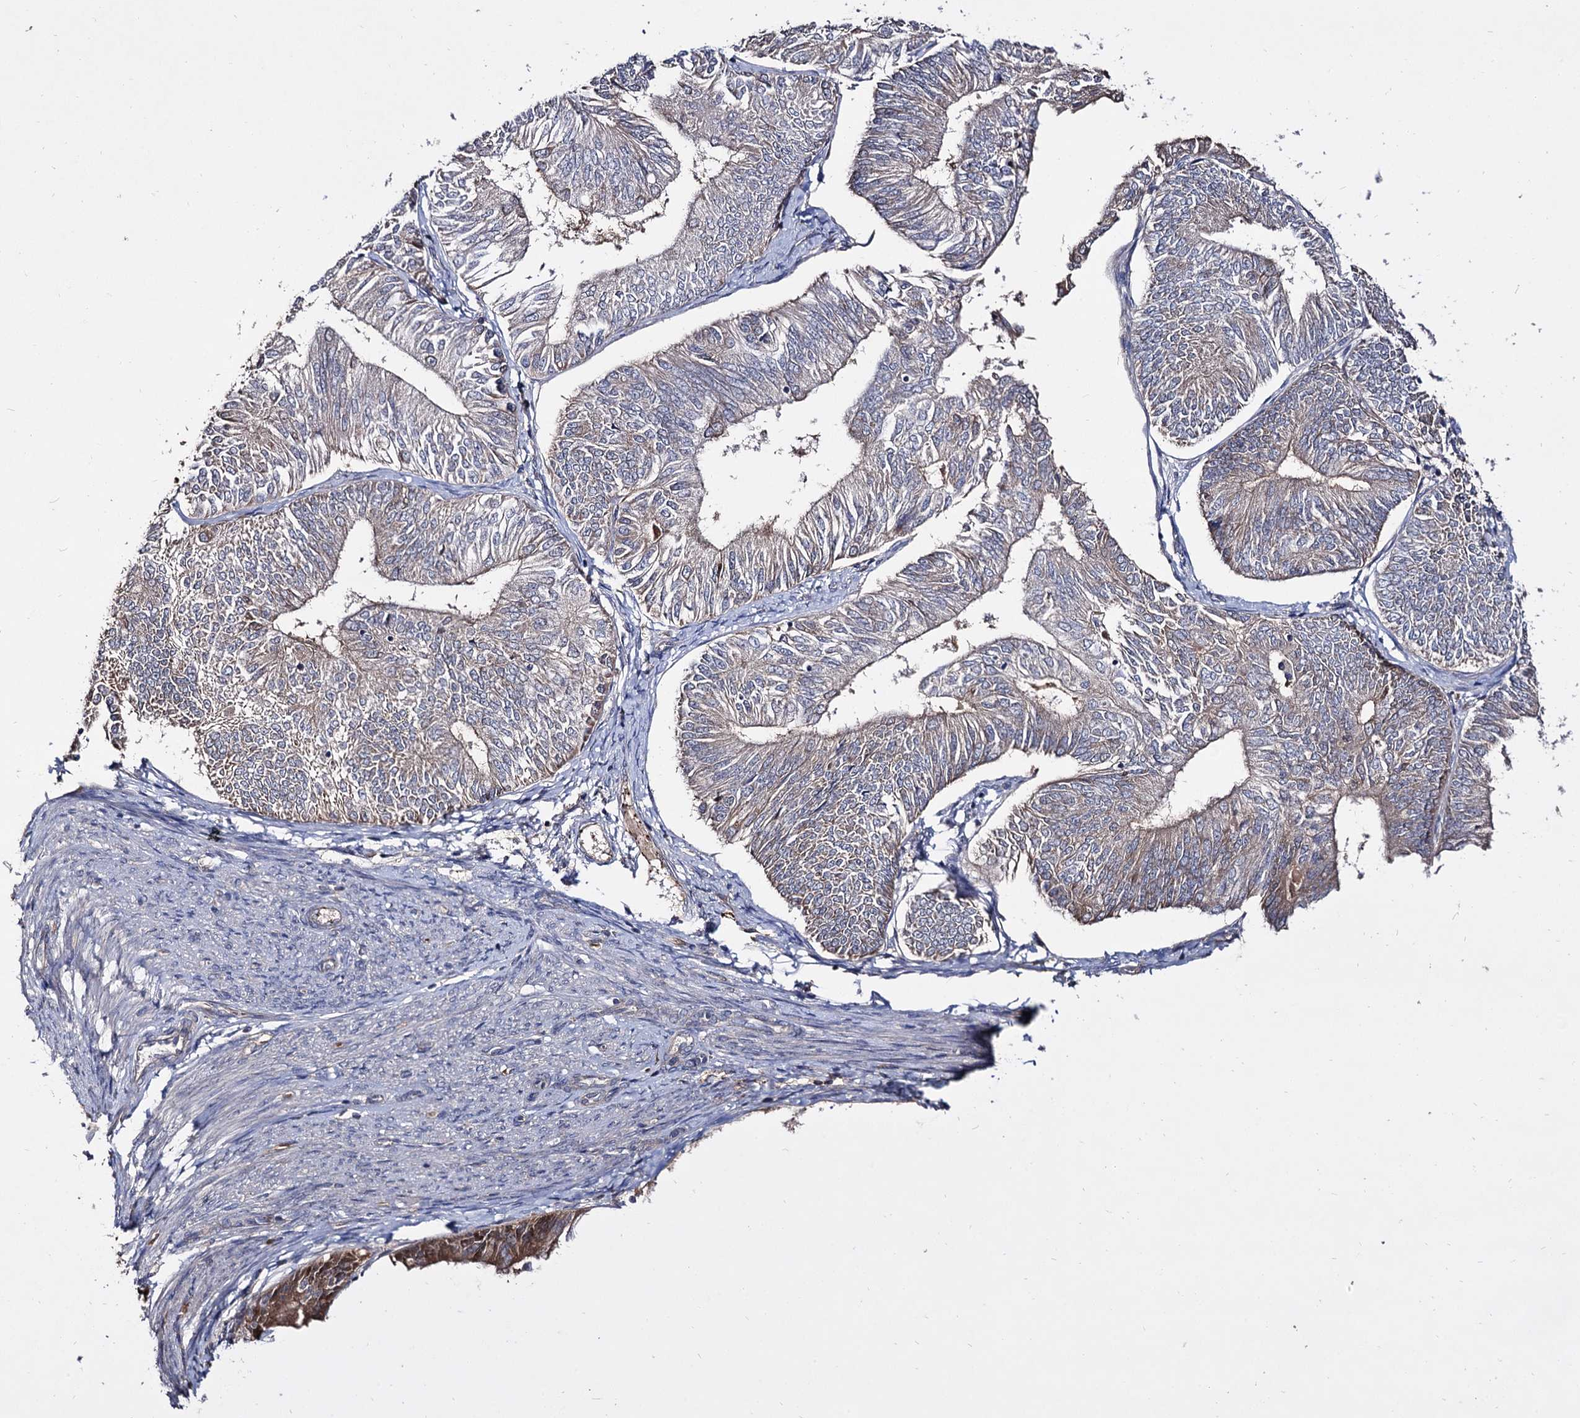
{"staining": {"intensity": "negative", "quantity": "none", "location": "none"}, "tissue": "endometrial cancer", "cell_type": "Tumor cells", "image_type": "cancer", "snomed": [{"axis": "morphology", "description": "Adenocarcinoma, NOS"}, {"axis": "topography", "description": "Endometrium"}], "caption": "High magnification brightfield microscopy of endometrial cancer stained with DAB (3,3'-diaminobenzidine) (brown) and counterstained with hematoxylin (blue): tumor cells show no significant expression.", "gene": "ARFIP2", "patient": {"sex": "female", "age": 58}}